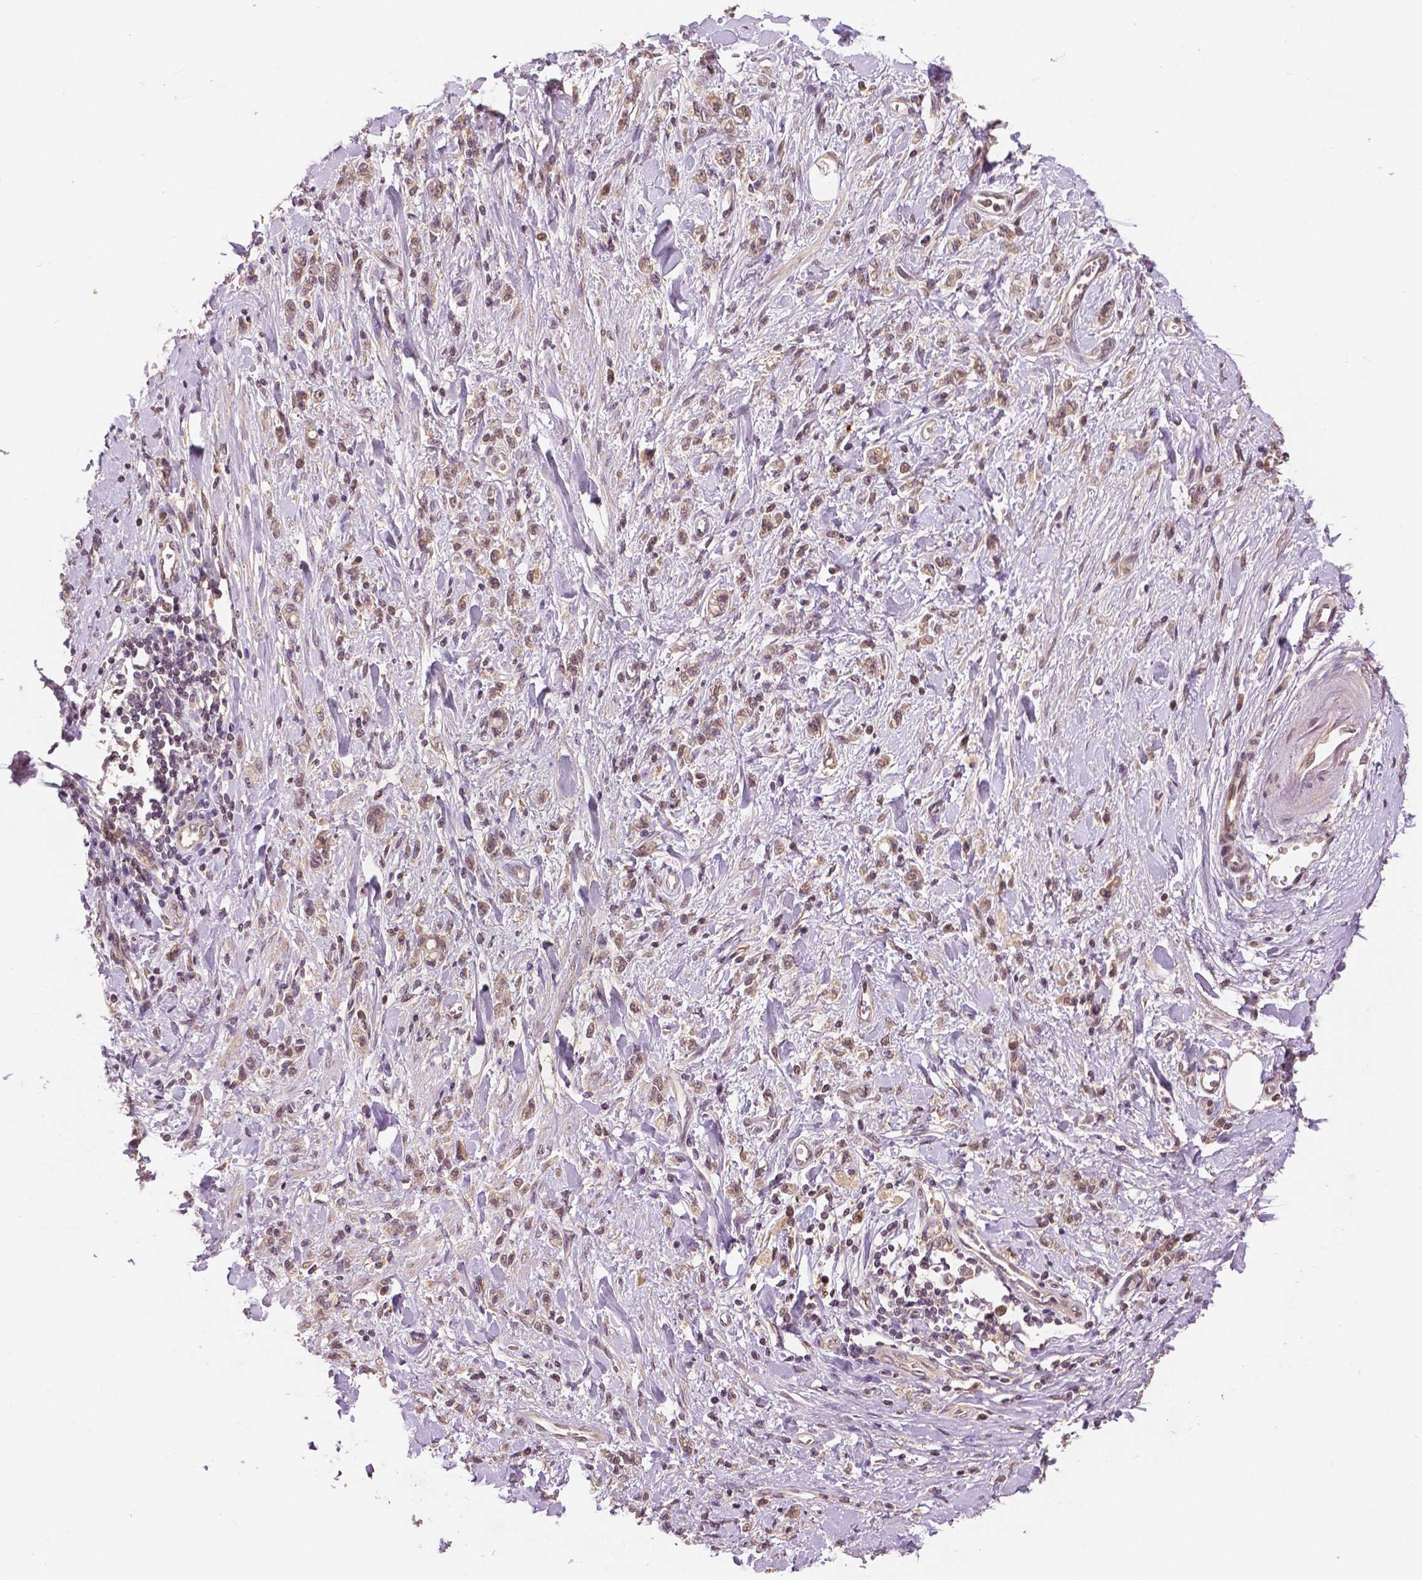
{"staining": {"intensity": "weak", "quantity": ">75%", "location": "nuclear"}, "tissue": "stomach cancer", "cell_type": "Tumor cells", "image_type": "cancer", "snomed": [{"axis": "morphology", "description": "Adenocarcinoma, NOS"}, {"axis": "topography", "description": "Stomach"}], "caption": "Immunohistochemistry (IHC) of human stomach cancer reveals low levels of weak nuclear expression in approximately >75% of tumor cells.", "gene": "MAP1LC3B", "patient": {"sex": "male", "age": 77}}